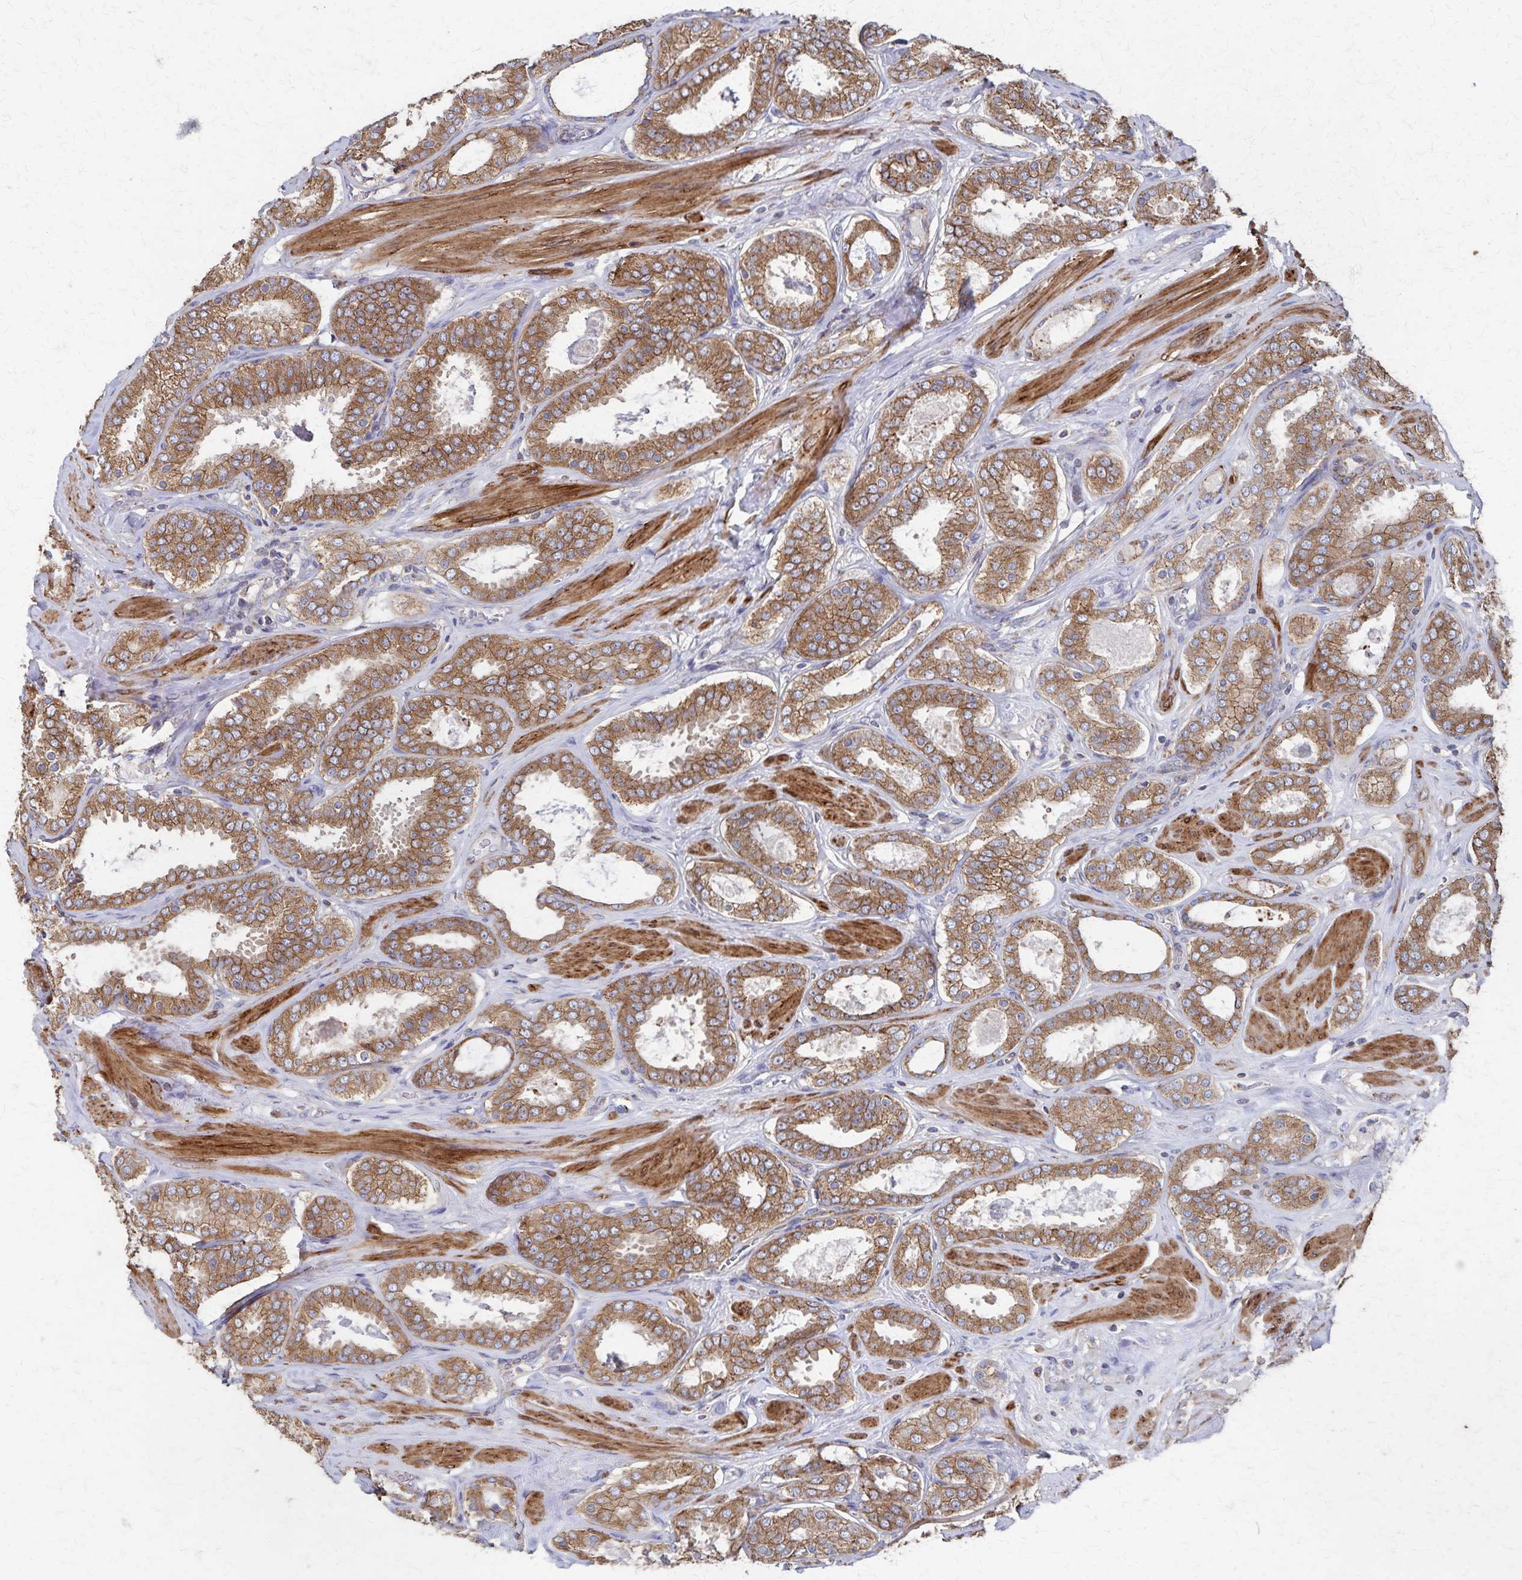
{"staining": {"intensity": "moderate", "quantity": ">75%", "location": "cytoplasmic/membranous"}, "tissue": "prostate cancer", "cell_type": "Tumor cells", "image_type": "cancer", "snomed": [{"axis": "morphology", "description": "Adenocarcinoma, High grade"}, {"axis": "topography", "description": "Prostate"}], "caption": "Human prostate adenocarcinoma (high-grade) stained for a protein (brown) shows moderate cytoplasmic/membranous positive staining in about >75% of tumor cells.", "gene": "PGAP2", "patient": {"sex": "male", "age": 63}}